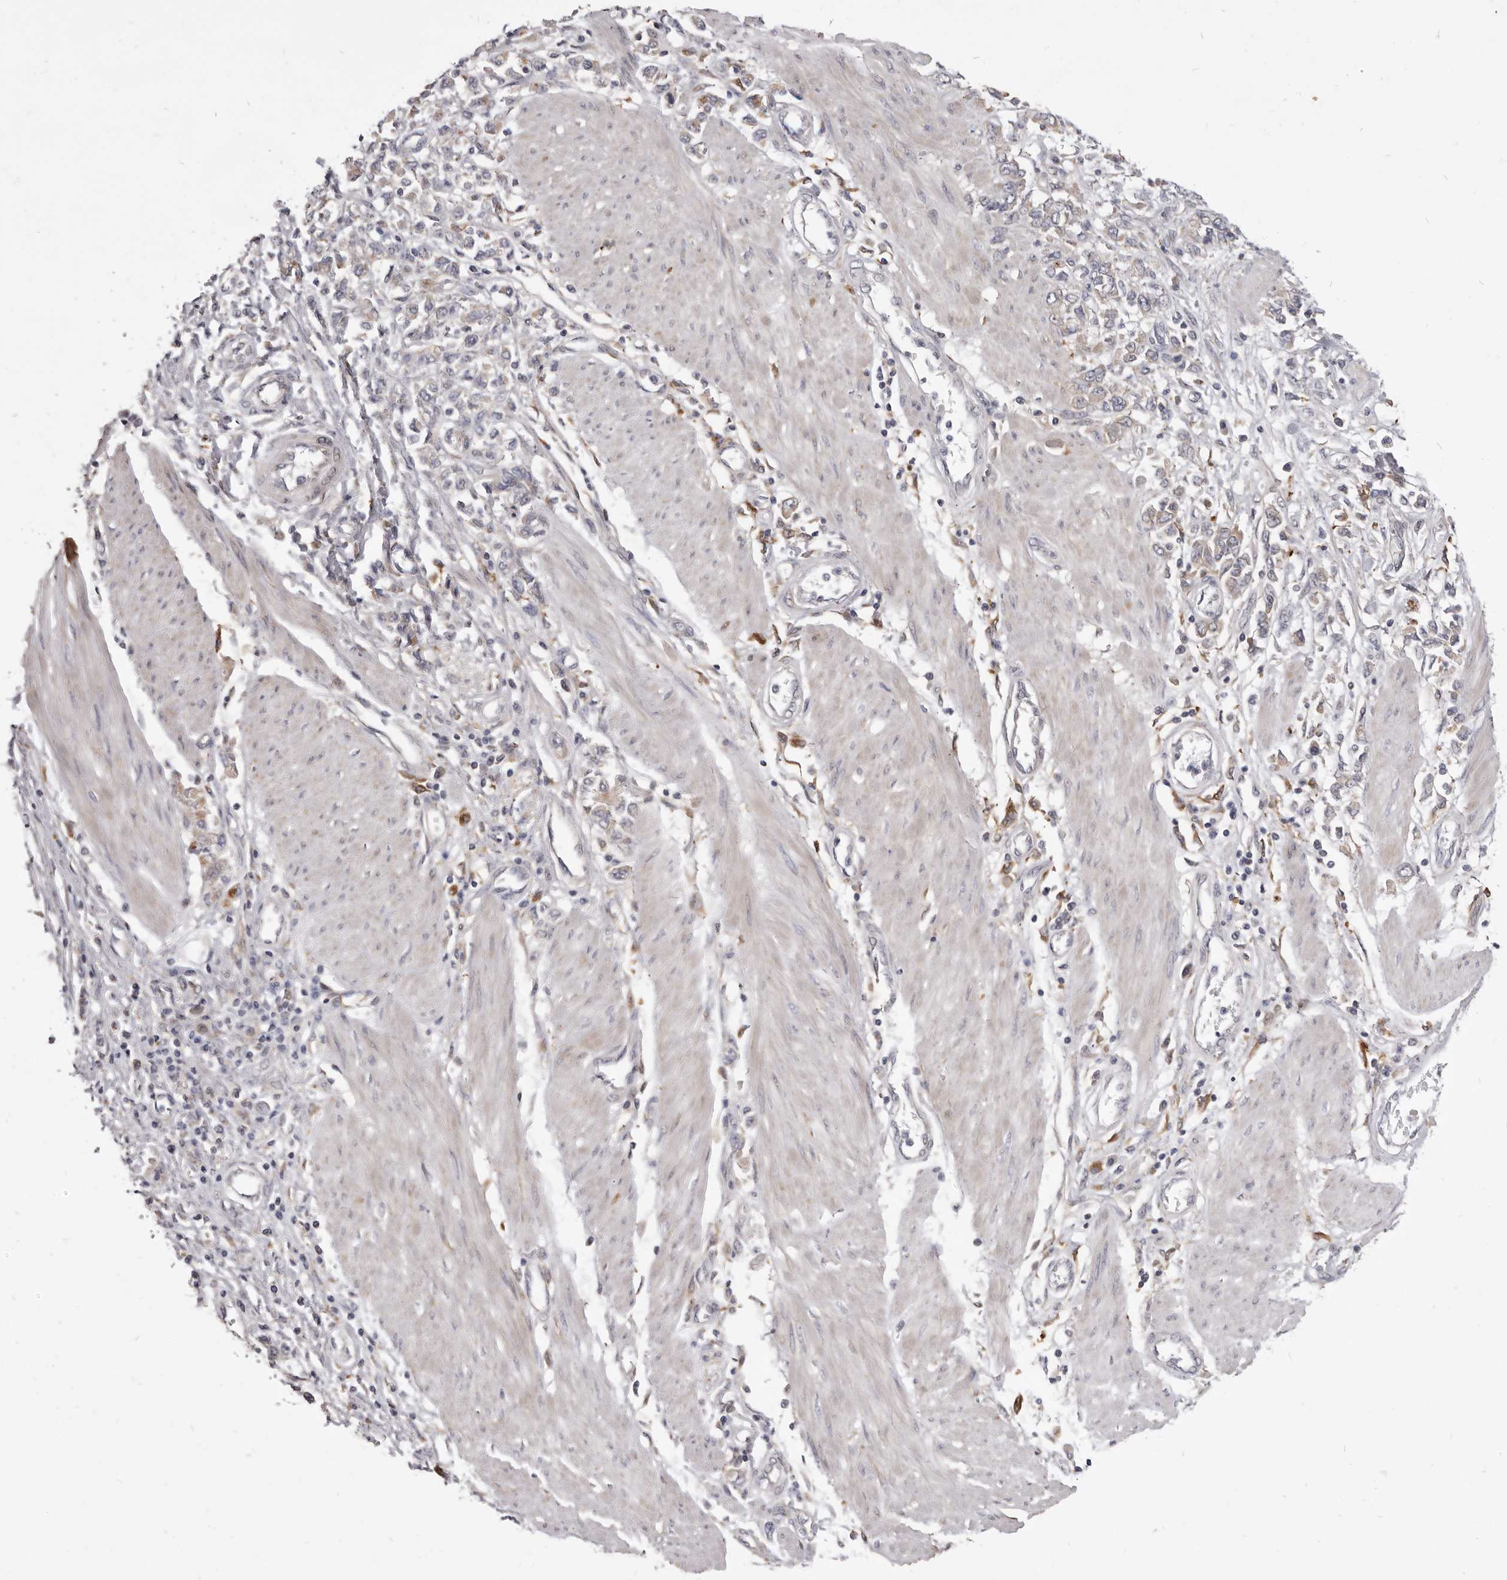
{"staining": {"intensity": "weak", "quantity": "<25%", "location": "cytoplasmic/membranous"}, "tissue": "stomach cancer", "cell_type": "Tumor cells", "image_type": "cancer", "snomed": [{"axis": "morphology", "description": "Adenocarcinoma, NOS"}, {"axis": "topography", "description": "Stomach"}], "caption": "Image shows no protein expression in tumor cells of stomach adenocarcinoma tissue.", "gene": "VPS45", "patient": {"sex": "female", "age": 76}}